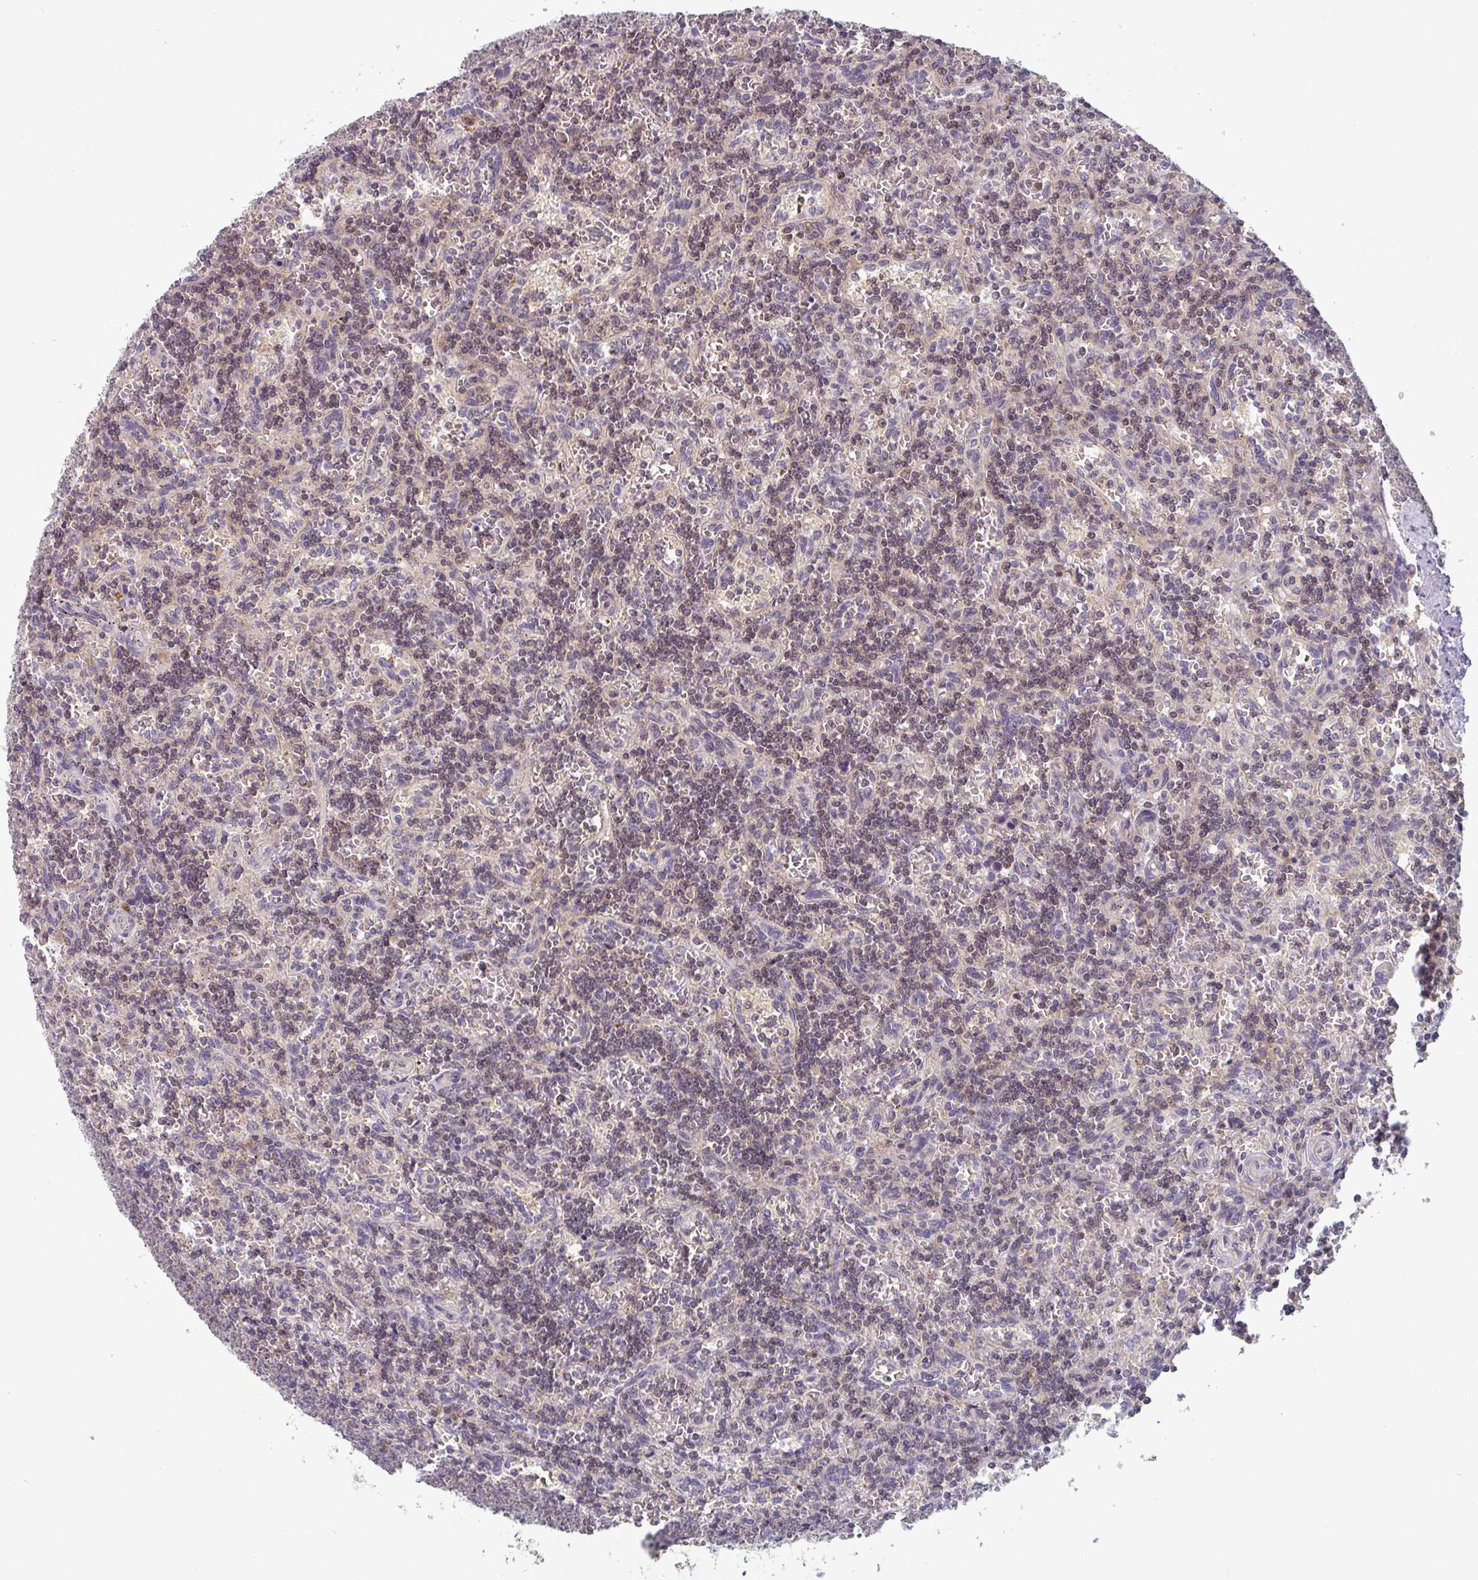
{"staining": {"intensity": "weak", "quantity": "25%-75%", "location": "cytoplasmic/membranous,nuclear"}, "tissue": "lymphoma", "cell_type": "Tumor cells", "image_type": "cancer", "snomed": [{"axis": "morphology", "description": "Malignant lymphoma, non-Hodgkin's type, Low grade"}, {"axis": "topography", "description": "Spleen"}], "caption": "Immunohistochemical staining of human lymphoma exhibits low levels of weak cytoplasmic/membranous and nuclear staining in about 25%-75% of tumor cells.", "gene": "RANGRF", "patient": {"sex": "male", "age": 73}}